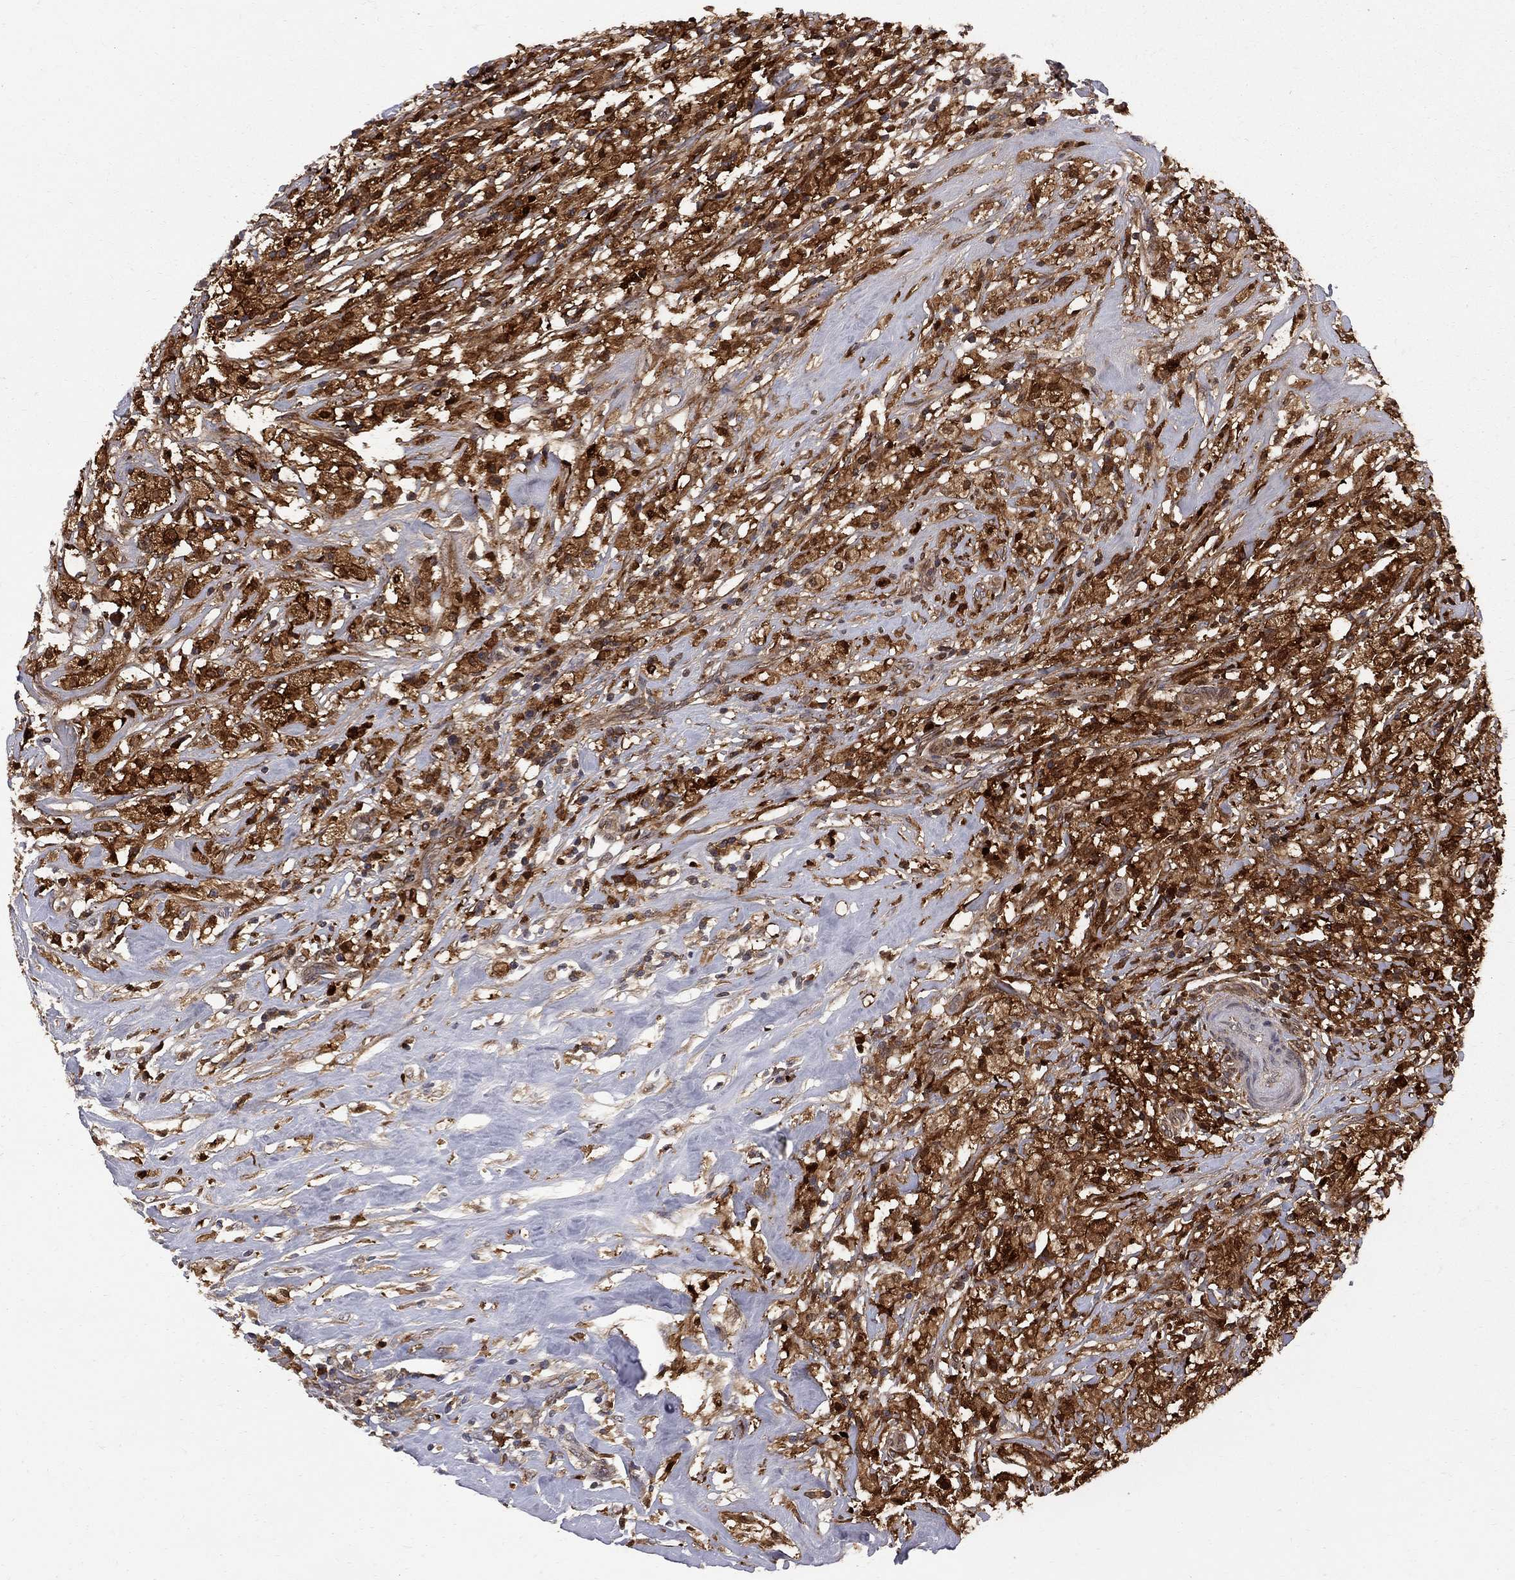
{"staining": {"intensity": "strong", "quantity": ">75%", "location": "cytoplasmic/membranous"}, "tissue": "testis cancer", "cell_type": "Tumor cells", "image_type": "cancer", "snomed": [{"axis": "morphology", "description": "Necrosis, NOS"}, {"axis": "morphology", "description": "Carcinoma, Embryonal, NOS"}, {"axis": "topography", "description": "Testis"}], "caption": "Protein staining by immunohistochemistry displays strong cytoplasmic/membranous staining in about >75% of tumor cells in testis cancer (embryonal carcinoma).", "gene": "MTHFR", "patient": {"sex": "male", "age": 19}}